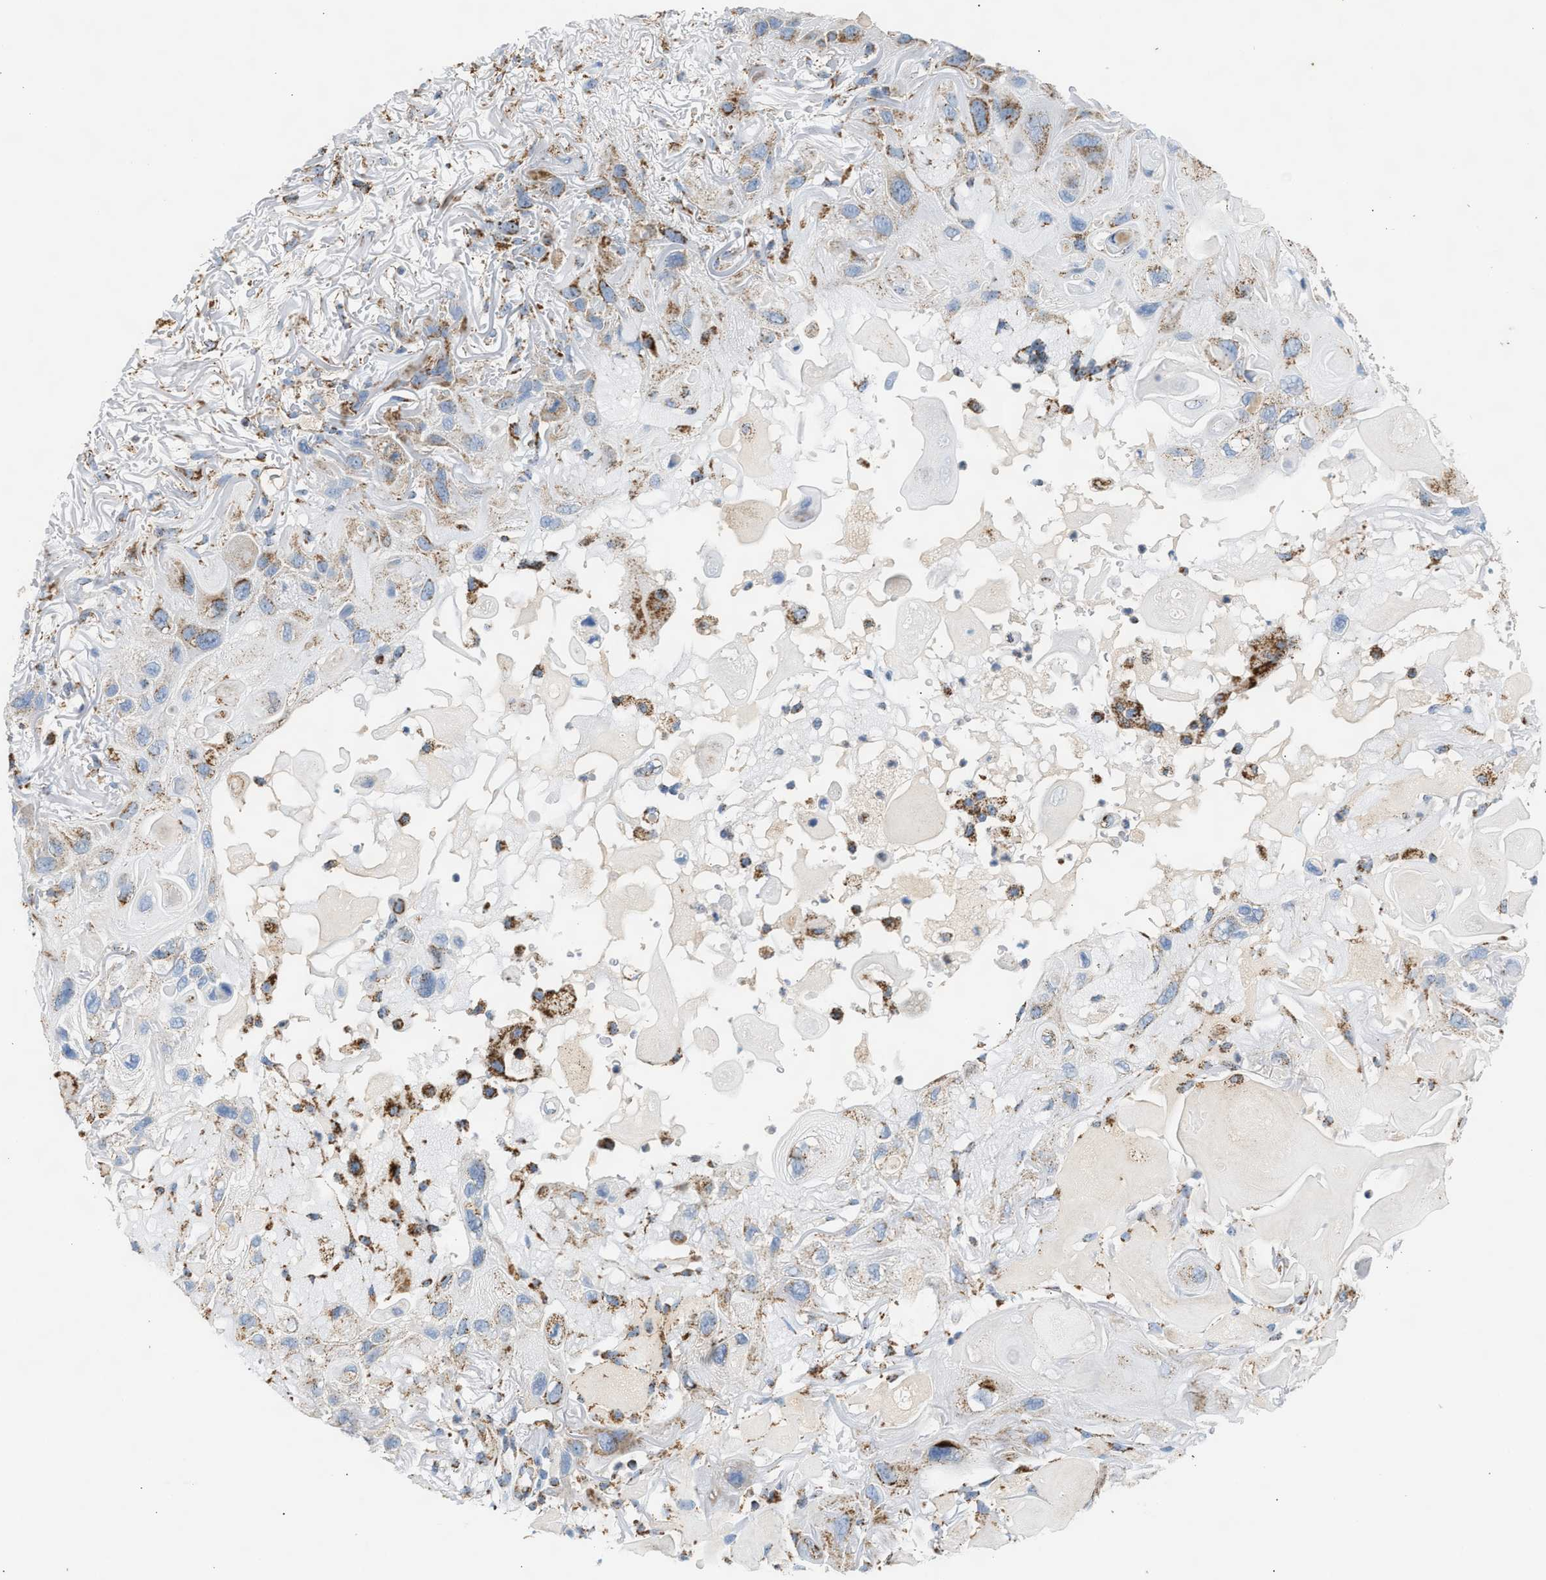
{"staining": {"intensity": "moderate", "quantity": "<25%", "location": "cytoplasmic/membranous"}, "tissue": "skin cancer", "cell_type": "Tumor cells", "image_type": "cancer", "snomed": [{"axis": "morphology", "description": "Squamous cell carcinoma, NOS"}, {"axis": "topography", "description": "Skin"}], "caption": "Immunohistochemistry (IHC) (DAB) staining of skin squamous cell carcinoma exhibits moderate cytoplasmic/membranous protein staining in about <25% of tumor cells.", "gene": "OGDH", "patient": {"sex": "female", "age": 77}}